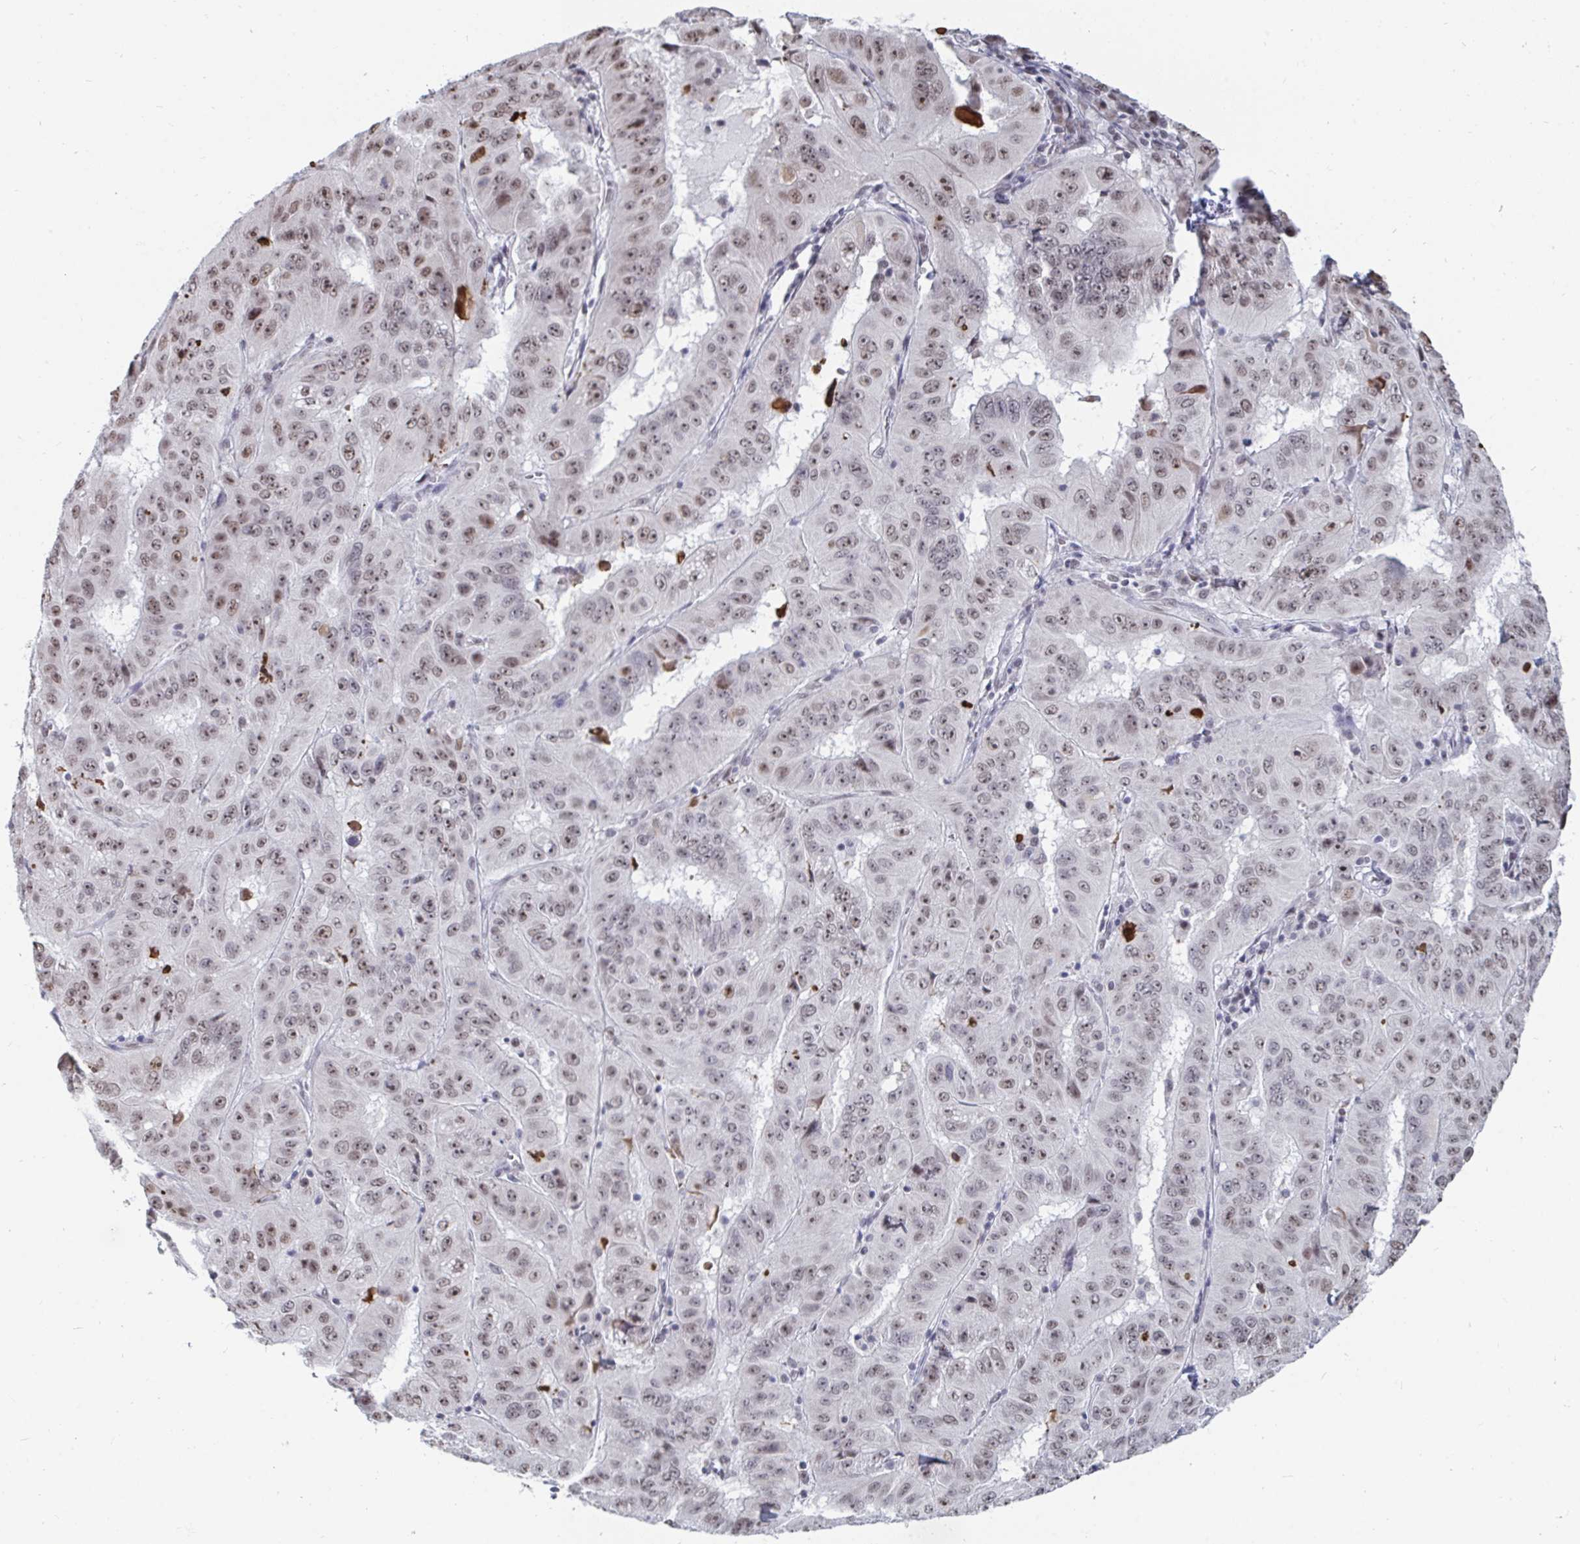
{"staining": {"intensity": "moderate", "quantity": "25%-75%", "location": "nuclear"}, "tissue": "pancreatic cancer", "cell_type": "Tumor cells", "image_type": "cancer", "snomed": [{"axis": "morphology", "description": "Adenocarcinoma, NOS"}, {"axis": "topography", "description": "Pancreas"}], "caption": "Tumor cells exhibit medium levels of moderate nuclear expression in about 25%-75% of cells in human pancreatic cancer (adenocarcinoma). (DAB (3,3'-diaminobenzidine) IHC, brown staining for protein, blue staining for nuclei).", "gene": "TRIP12", "patient": {"sex": "male", "age": 63}}